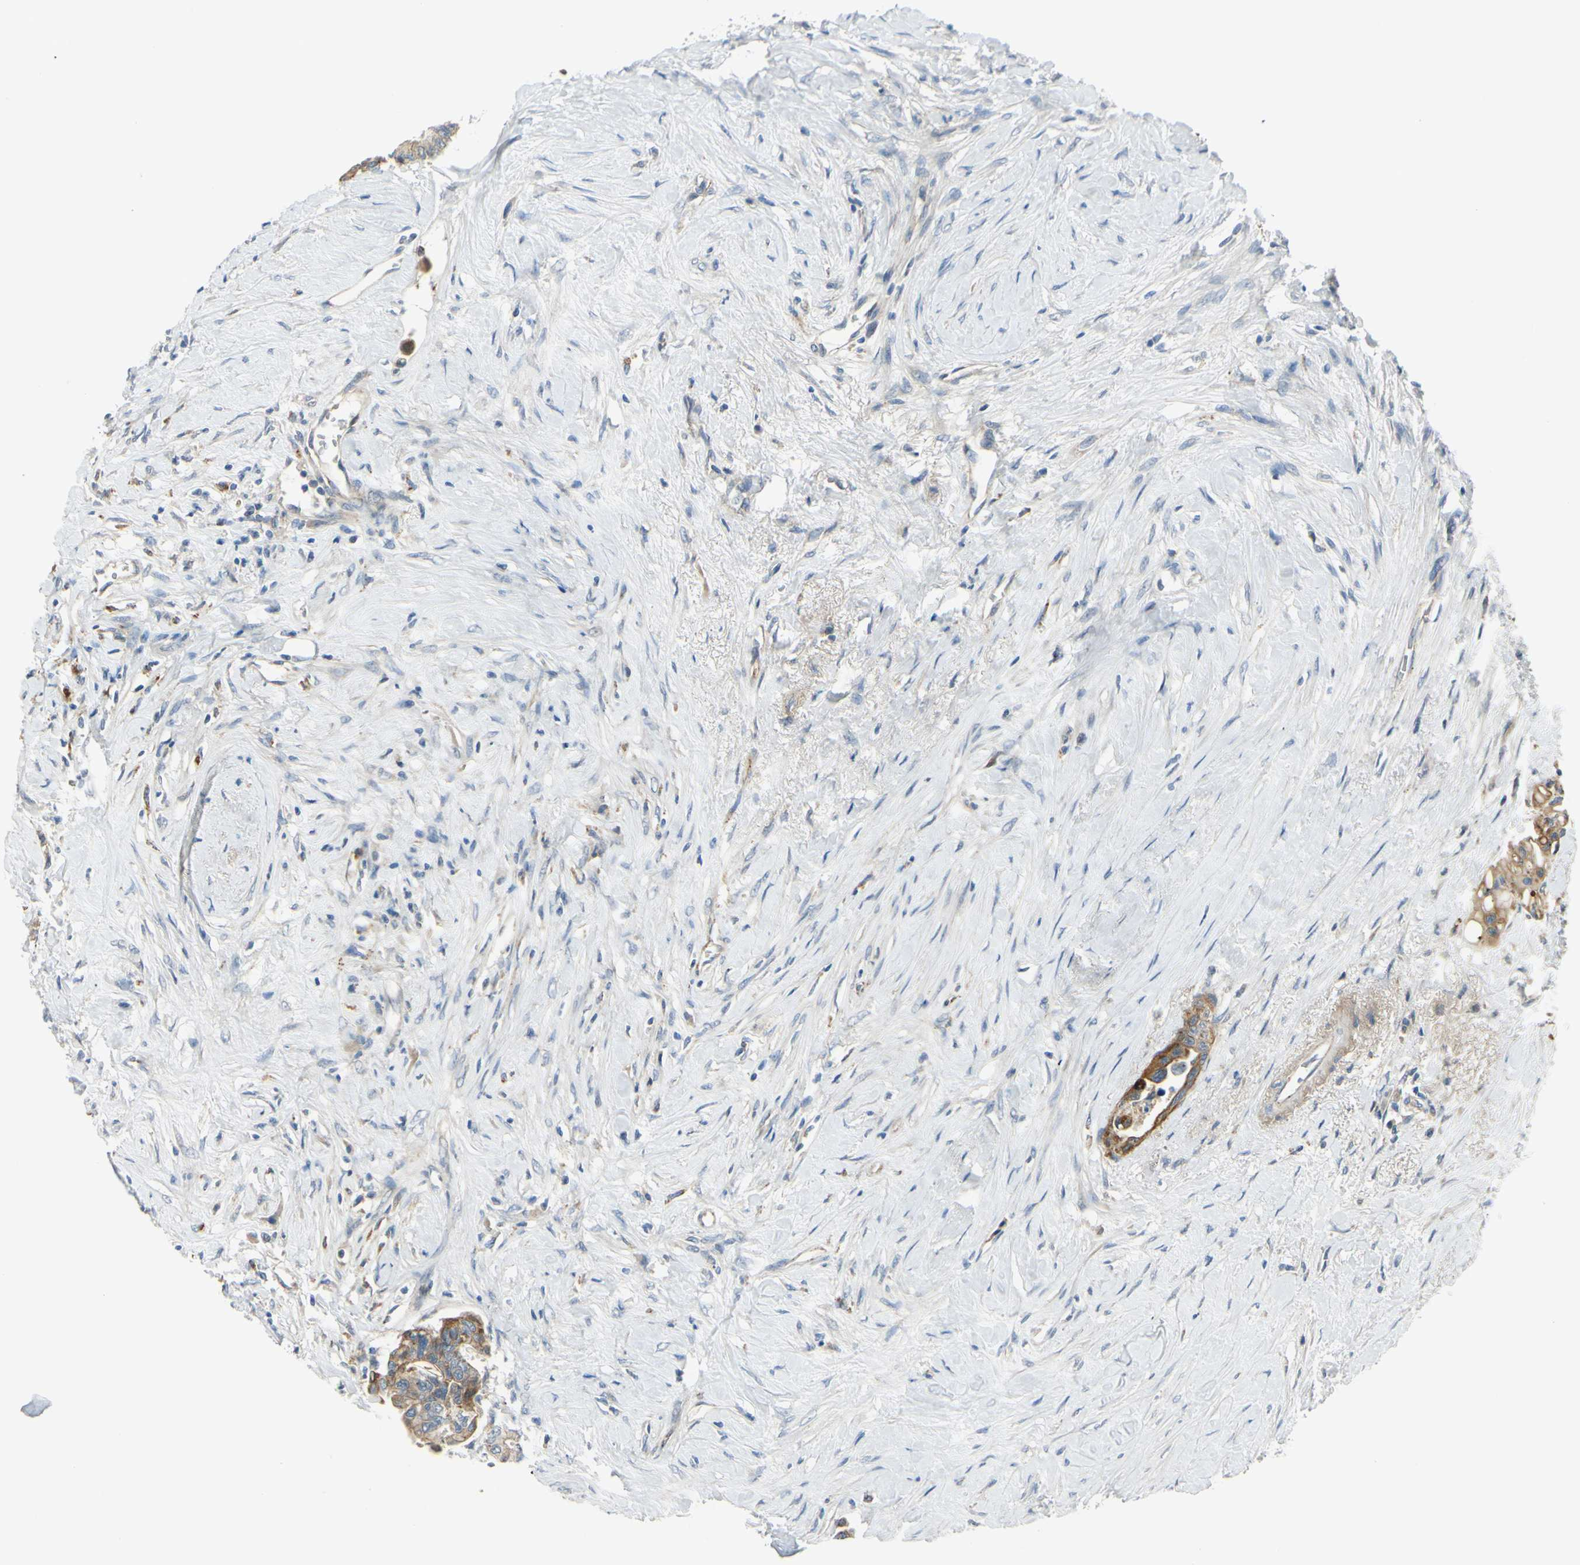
{"staining": {"intensity": "moderate", "quantity": ">75%", "location": "cytoplasmic/membranous"}, "tissue": "colorectal cancer", "cell_type": "Tumor cells", "image_type": "cancer", "snomed": [{"axis": "morphology", "description": "Normal tissue, NOS"}, {"axis": "morphology", "description": "Adenocarcinoma, NOS"}, {"axis": "topography", "description": "Colon"}], "caption": "Human colorectal cancer (adenocarcinoma) stained with a protein marker reveals moderate staining in tumor cells.", "gene": "LAMA3", "patient": {"sex": "male", "age": 82}}